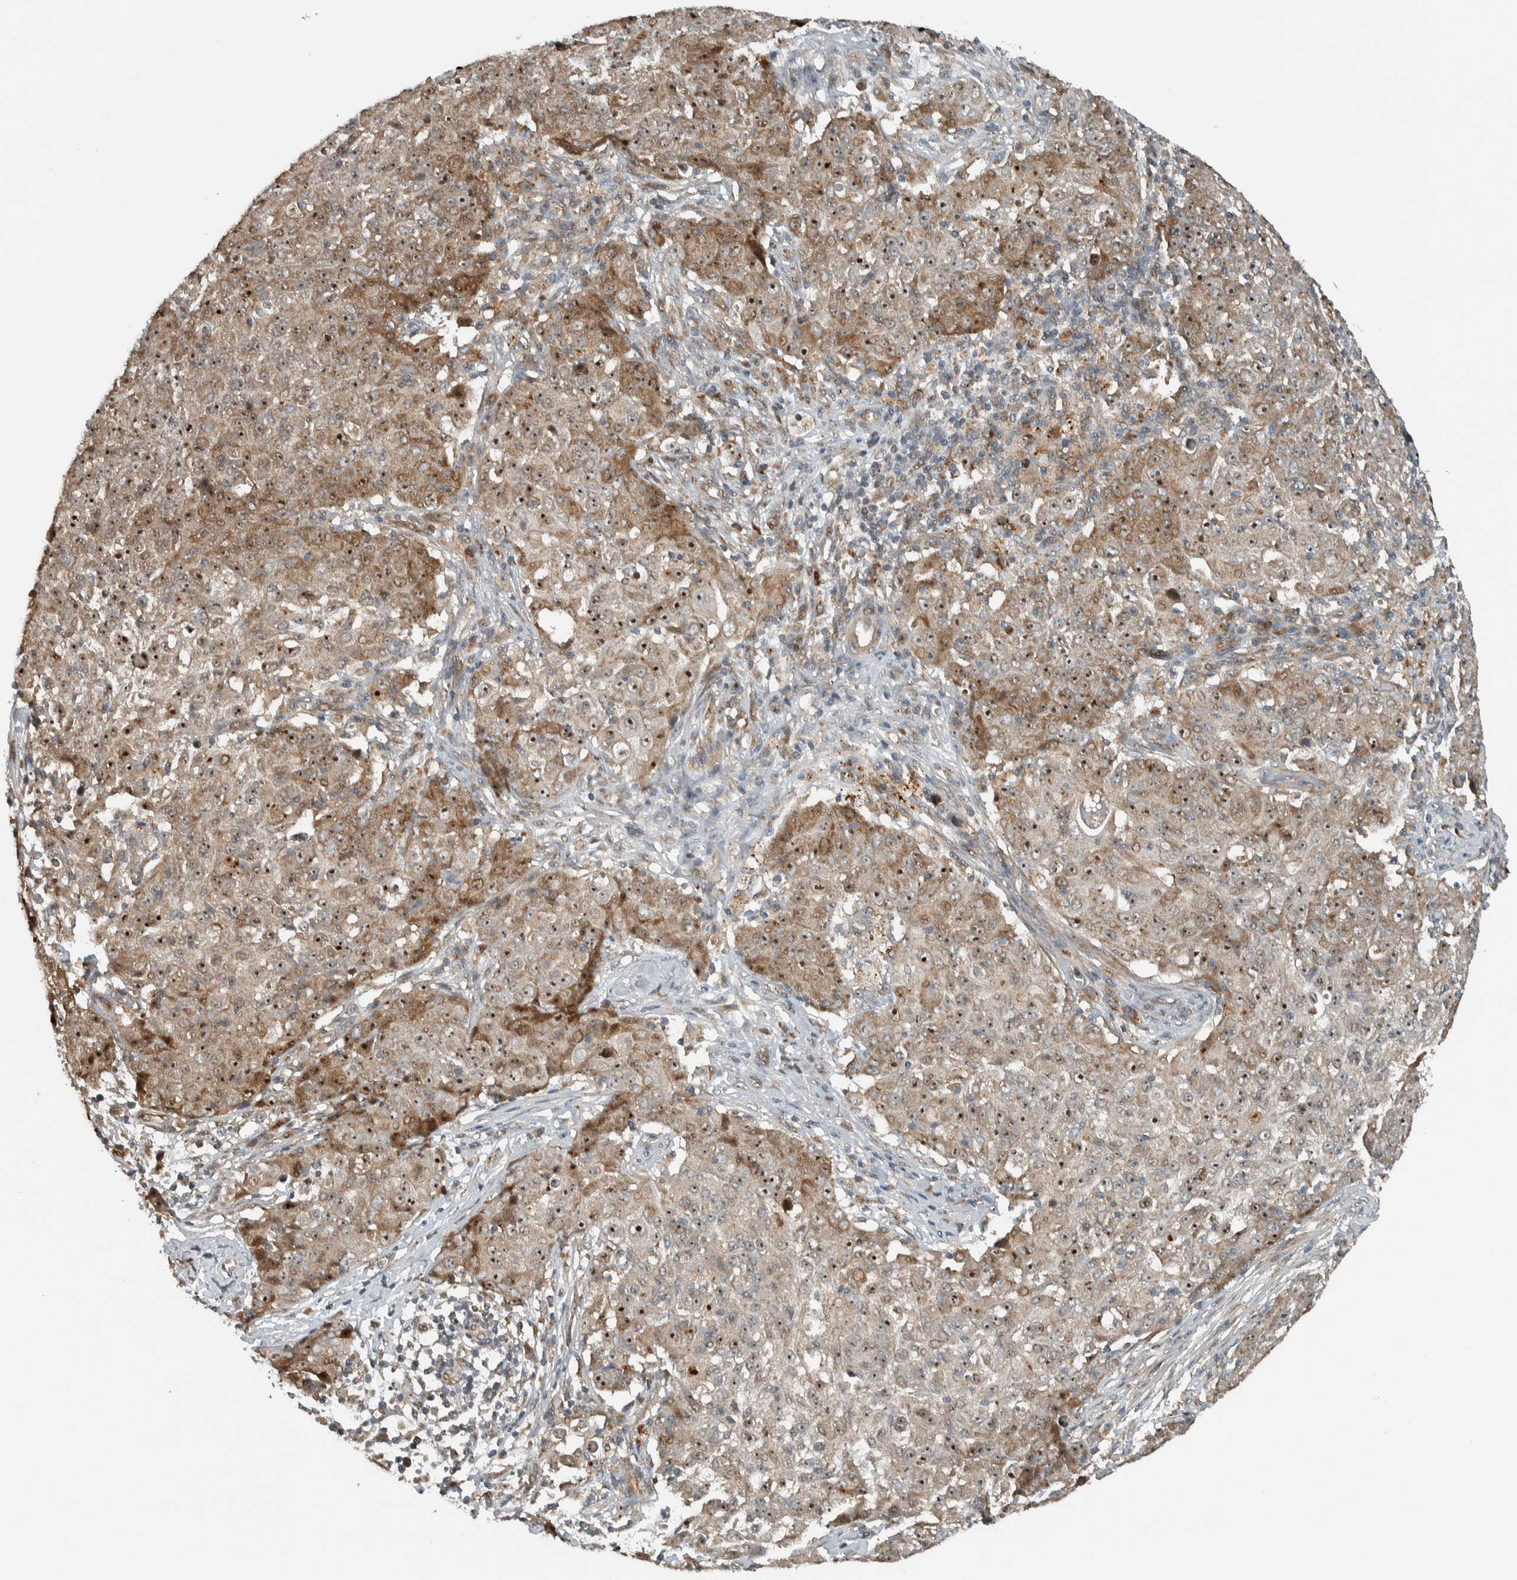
{"staining": {"intensity": "moderate", "quantity": ">75%", "location": "cytoplasmic/membranous,nuclear"}, "tissue": "ovarian cancer", "cell_type": "Tumor cells", "image_type": "cancer", "snomed": [{"axis": "morphology", "description": "Carcinoma, endometroid"}, {"axis": "topography", "description": "Ovary"}], "caption": "A brown stain shows moderate cytoplasmic/membranous and nuclear staining of a protein in ovarian cancer (endometroid carcinoma) tumor cells. (DAB IHC with brightfield microscopy, high magnification).", "gene": "XPO5", "patient": {"sex": "female", "age": 42}}